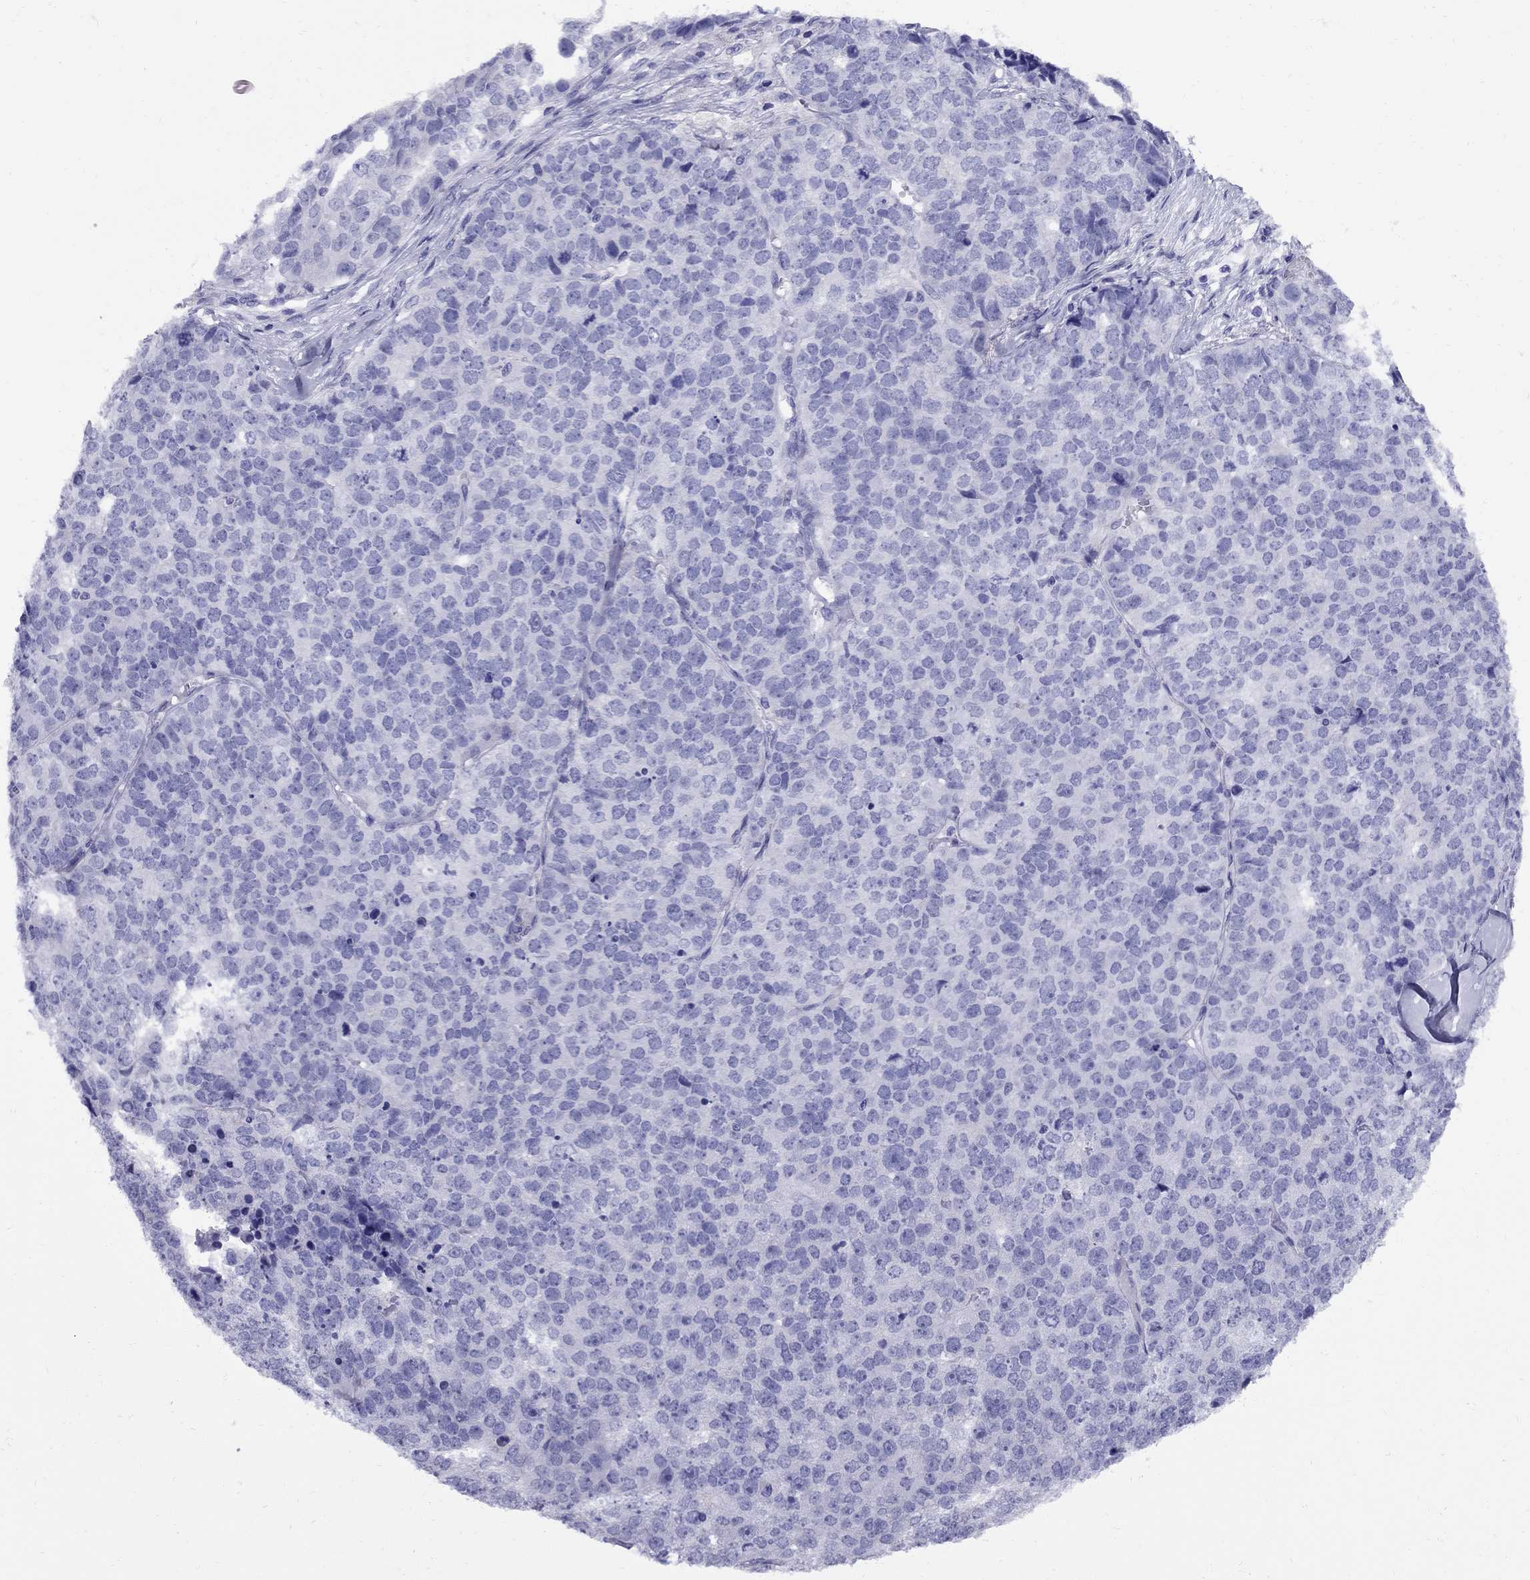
{"staining": {"intensity": "negative", "quantity": "none", "location": "none"}, "tissue": "stomach cancer", "cell_type": "Tumor cells", "image_type": "cancer", "snomed": [{"axis": "morphology", "description": "Adenocarcinoma, NOS"}, {"axis": "topography", "description": "Stomach"}], "caption": "Photomicrograph shows no protein positivity in tumor cells of stomach cancer tissue.", "gene": "AVPR1B", "patient": {"sex": "male", "age": 69}}